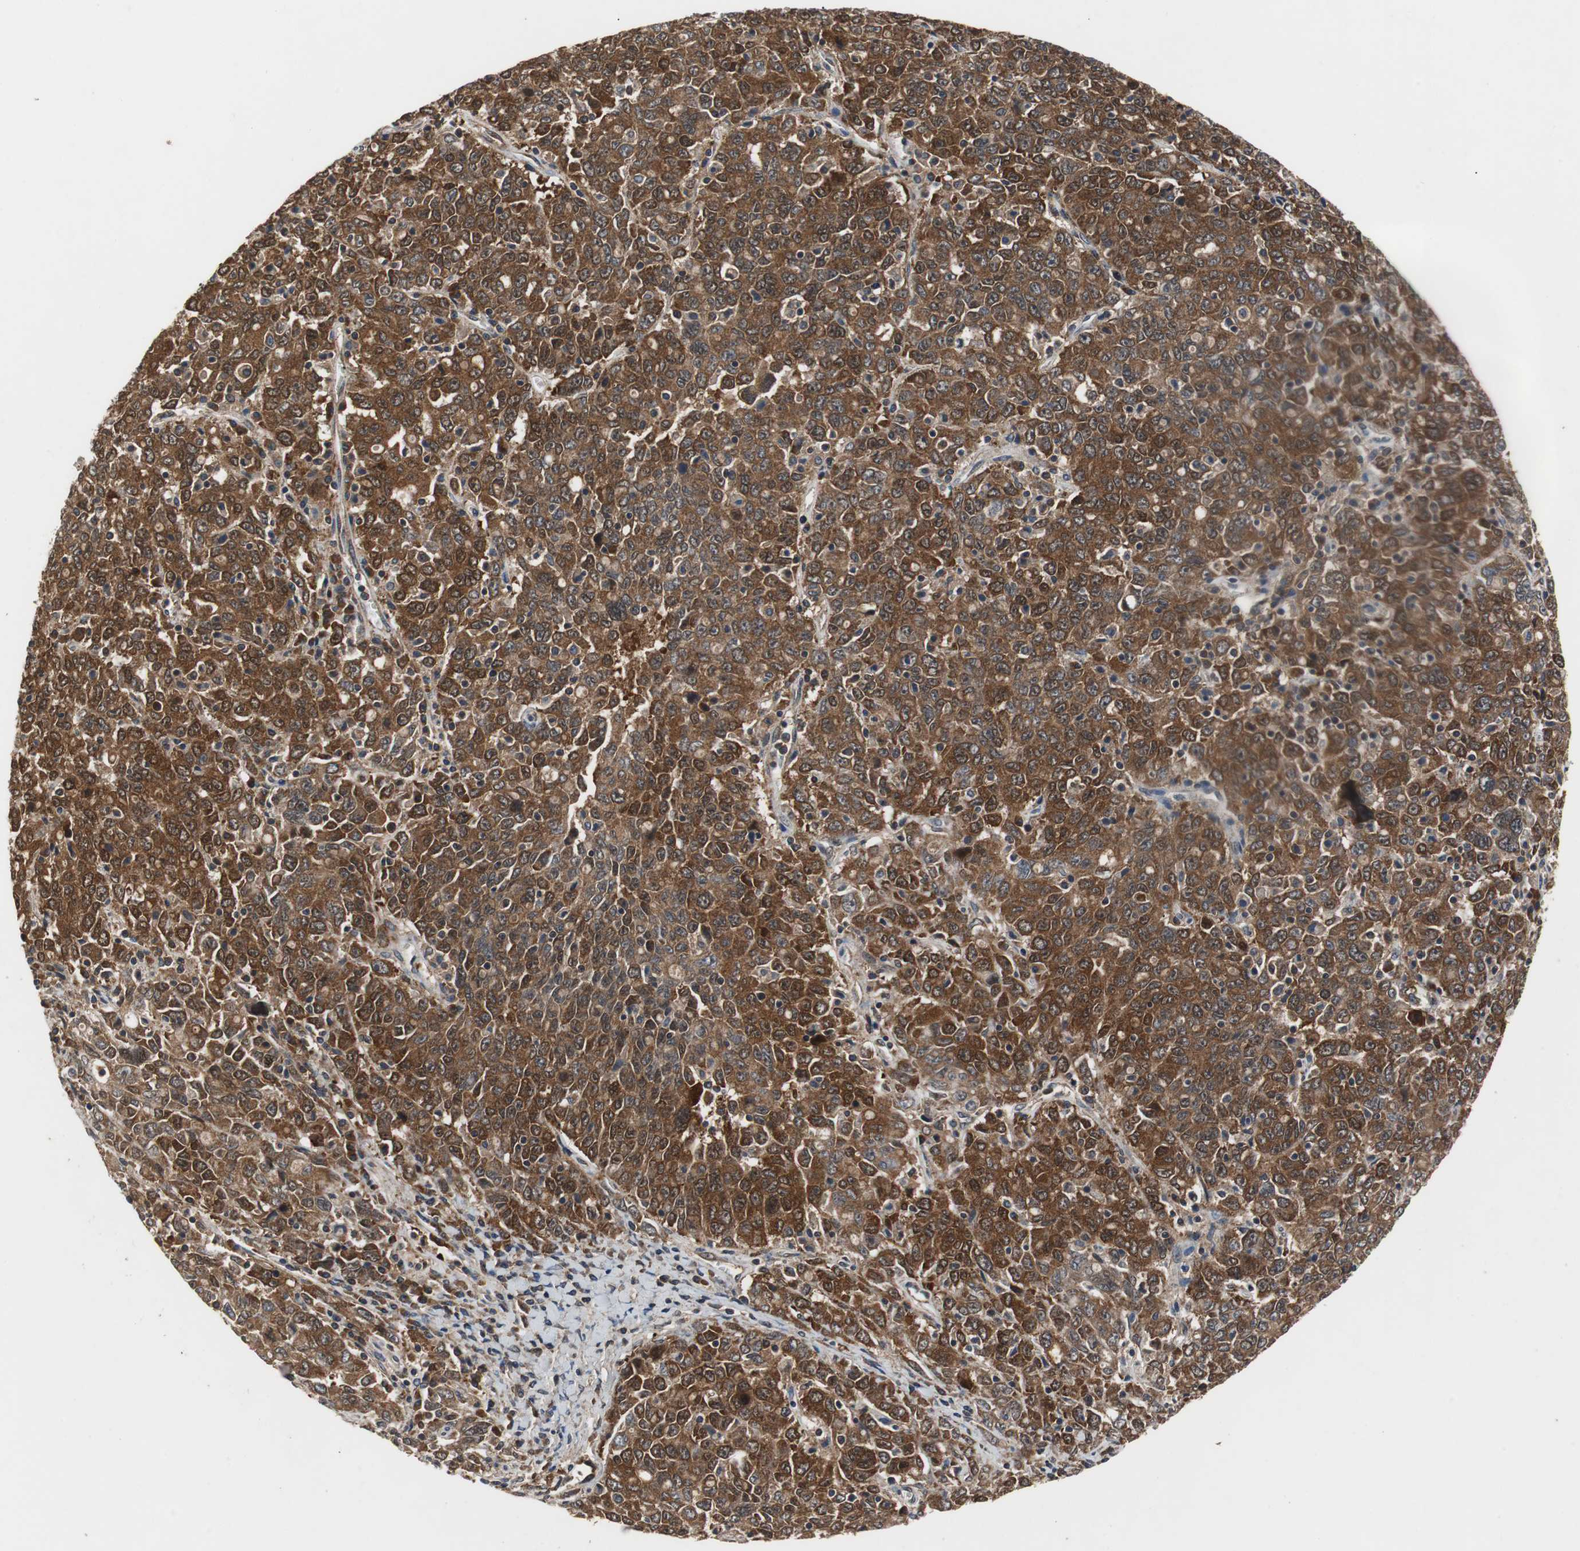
{"staining": {"intensity": "strong", "quantity": ">75%", "location": "cytoplasmic/membranous"}, "tissue": "ovarian cancer", "cell_type": "Tumor cells", "image_type": "cancer", "snomed": [{"axis": "morphology", "description": "Carcinoma, endometroid"}, {"axis": "topography", "description": "Ovary"}], "caption": "Immunohistochemical staining of ovarian cancer (endometroid carcinoma) demonstrates high levels of strong cytoplasmic/membranous expression in about >75% of tumor cells.", "gene": "VBP1", "patient": {"sex": "female", "age": 62}}